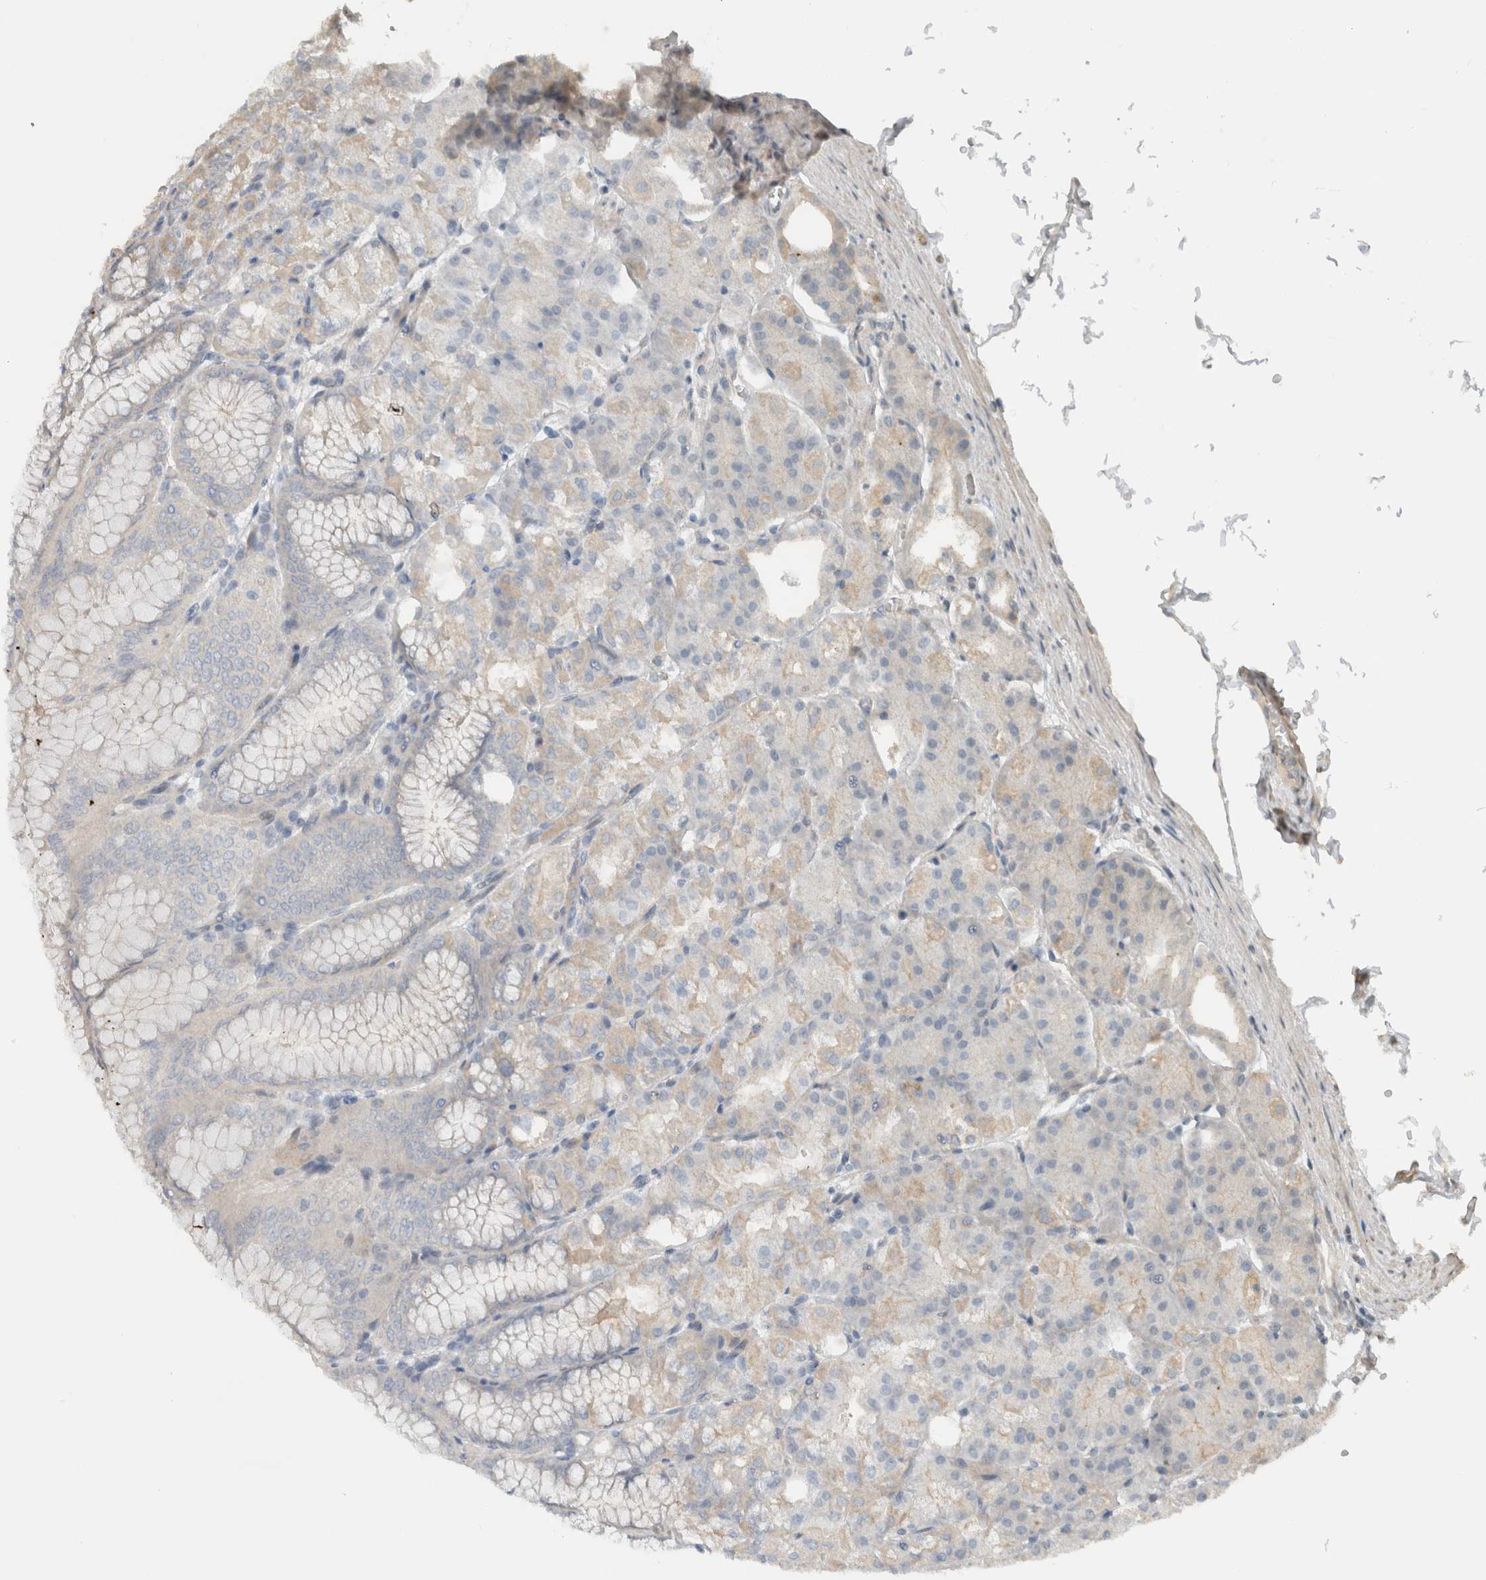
{"staining": {"intensity": "weak", "quantity": "<25%", "location": "cytoplasmic/membranous"}, "tissue": "stomach", "cell_type": "Glandular cells", "image_type": "normal", "snomed": [{"axis": "morphology", "description": "Normal tissue, NOS"}, {"axis": "topography", "description": "Stomach, lower"}], "caption": "This is an immunohistochemistry photomicrograph of unremarkable human stomach. There is no expression in glandular cells.", "gene": "ERCC6L2", "patient": {"sex": "male", "age": 71}}